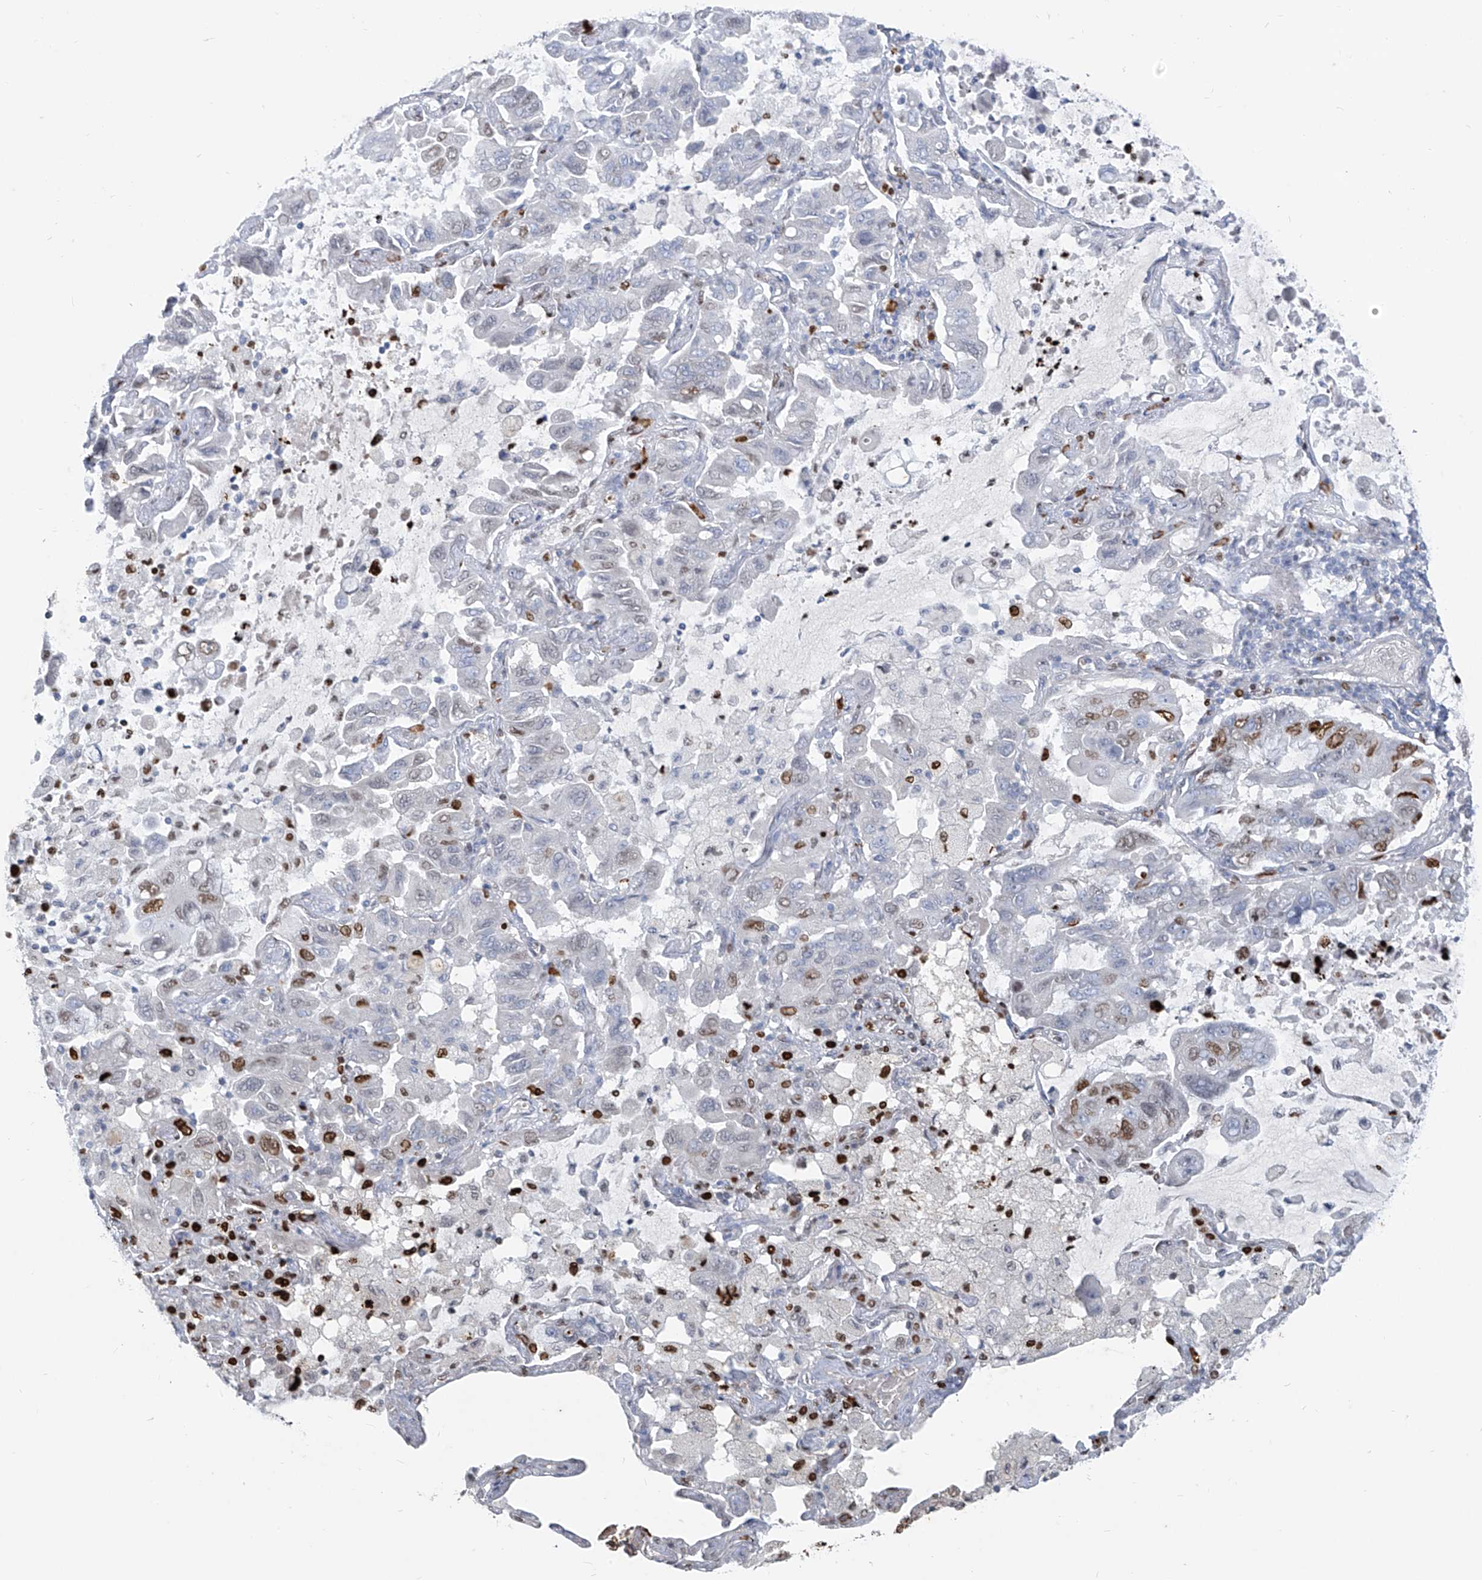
{"staining": {"intensity": "moderate", "quantity": "<25%", "location": "nuclear"}, "tissue": "lung cancer", "cell_type": "Tumor cells", "image_type": "cancer", "snomed": [{"axis": "morphology", "description": "Adenocarcinoma, NOS"}, {"axis": "topography", "description": "Lung"}], "caption": "Adenocarcinoma (lung) stained for a protein exhibits moderate nuclear positivity in tumor cells. (DAB IHC with brightfield microscopy, high magnification).", "gene": "CX3CR1", "patient": {"sex": "male", "age": 64}}